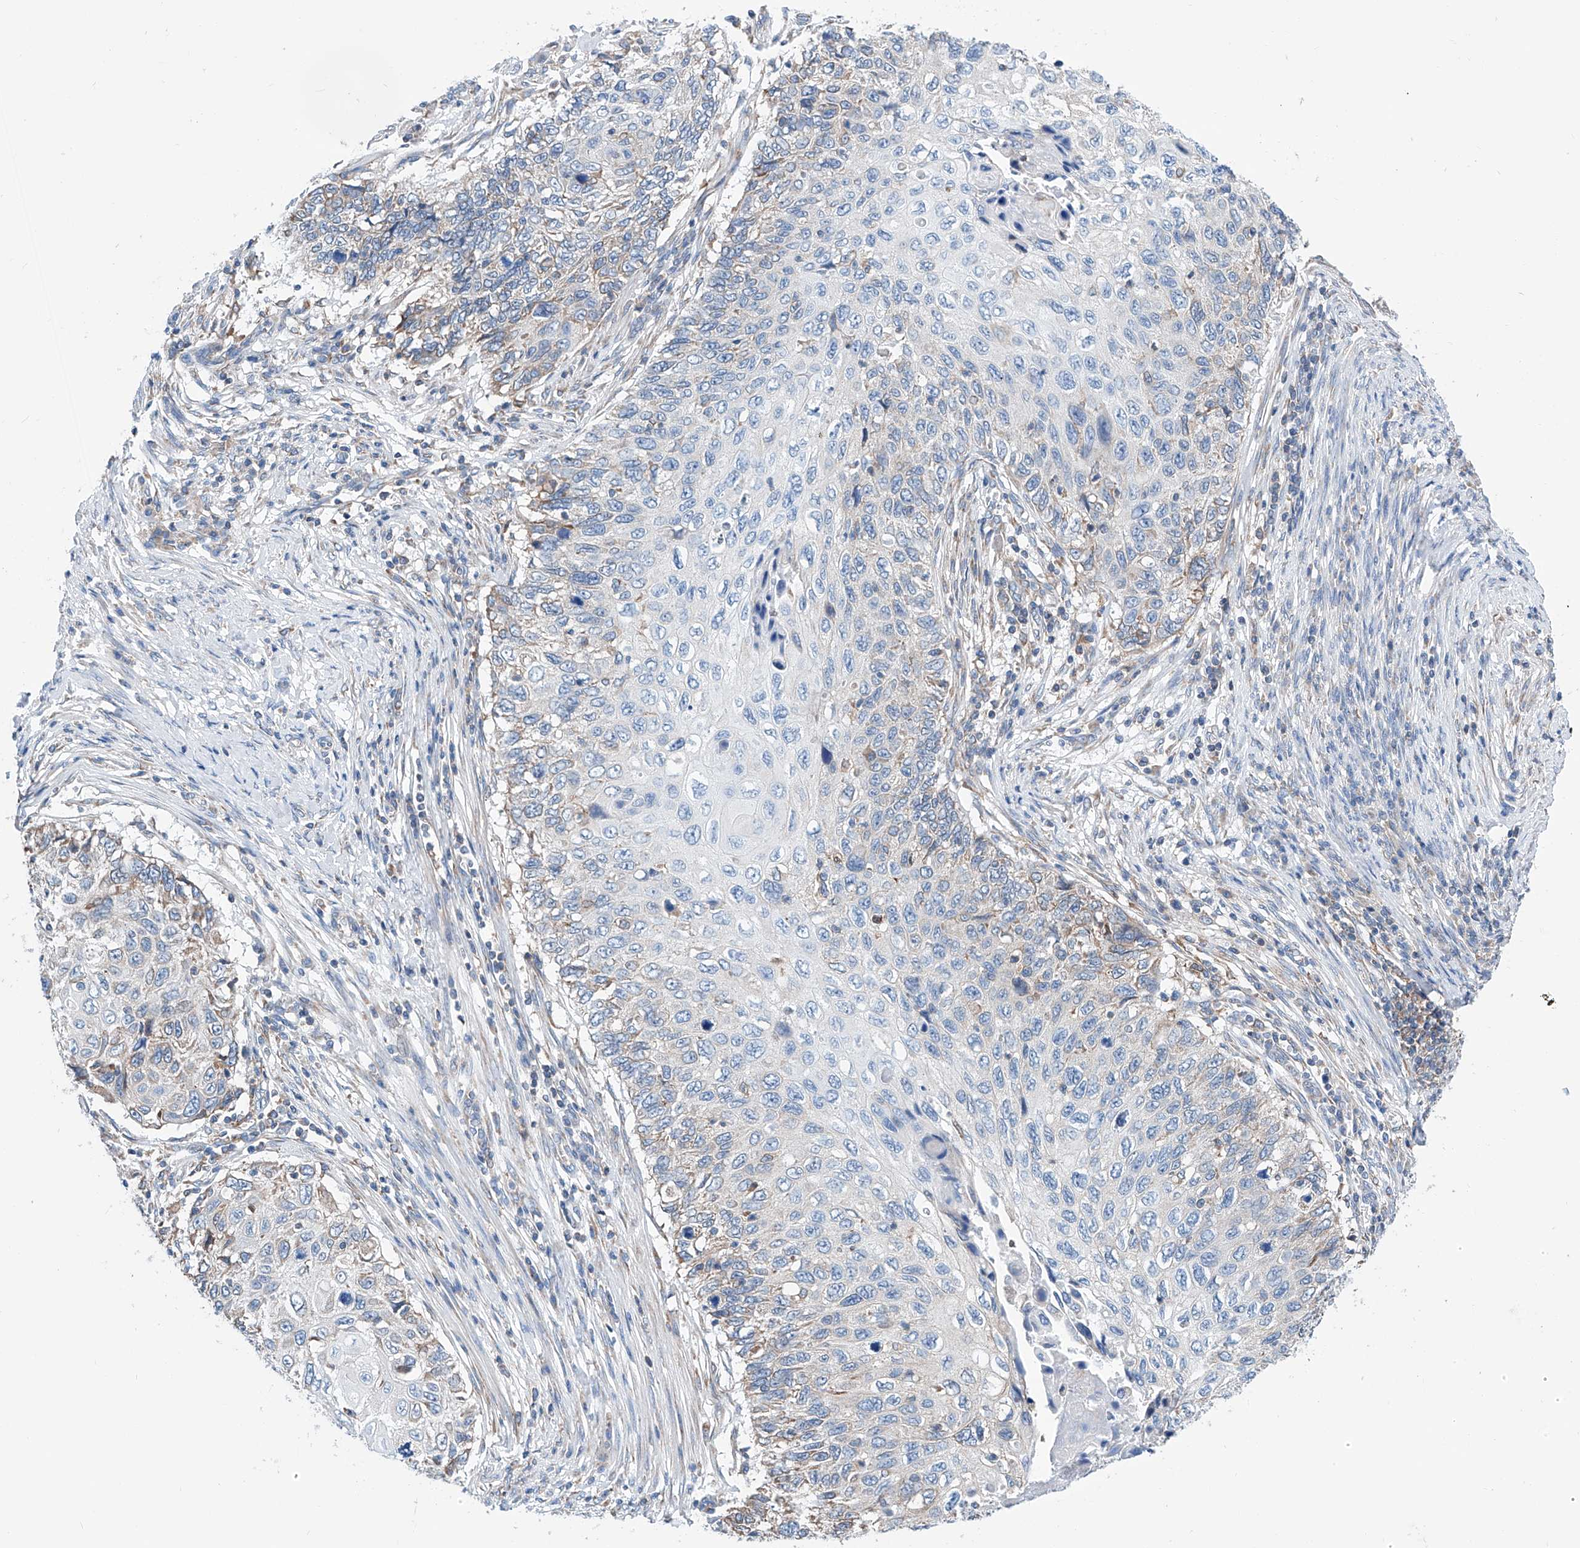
{"staining": {"intensity": "negative", "quantity": "none", "location": "none"}, "tissue": "cervical cancer", "cell_type": "Tumor cells", "image_type": "cancer", "snomed": [{"axis": "morphology", "description": "Squamous cell carcinoma, NOS"}, {"axis": "topography", "description": "Cervix"}], "caption": "DAB (3,3'-diaminobenzidine) immunohistochemical staining of human cervical cancer exhibits no significant positivity in tumor cells.", "gene": "MAD2L1", "patient": {"sex": "female", "age": 70}}